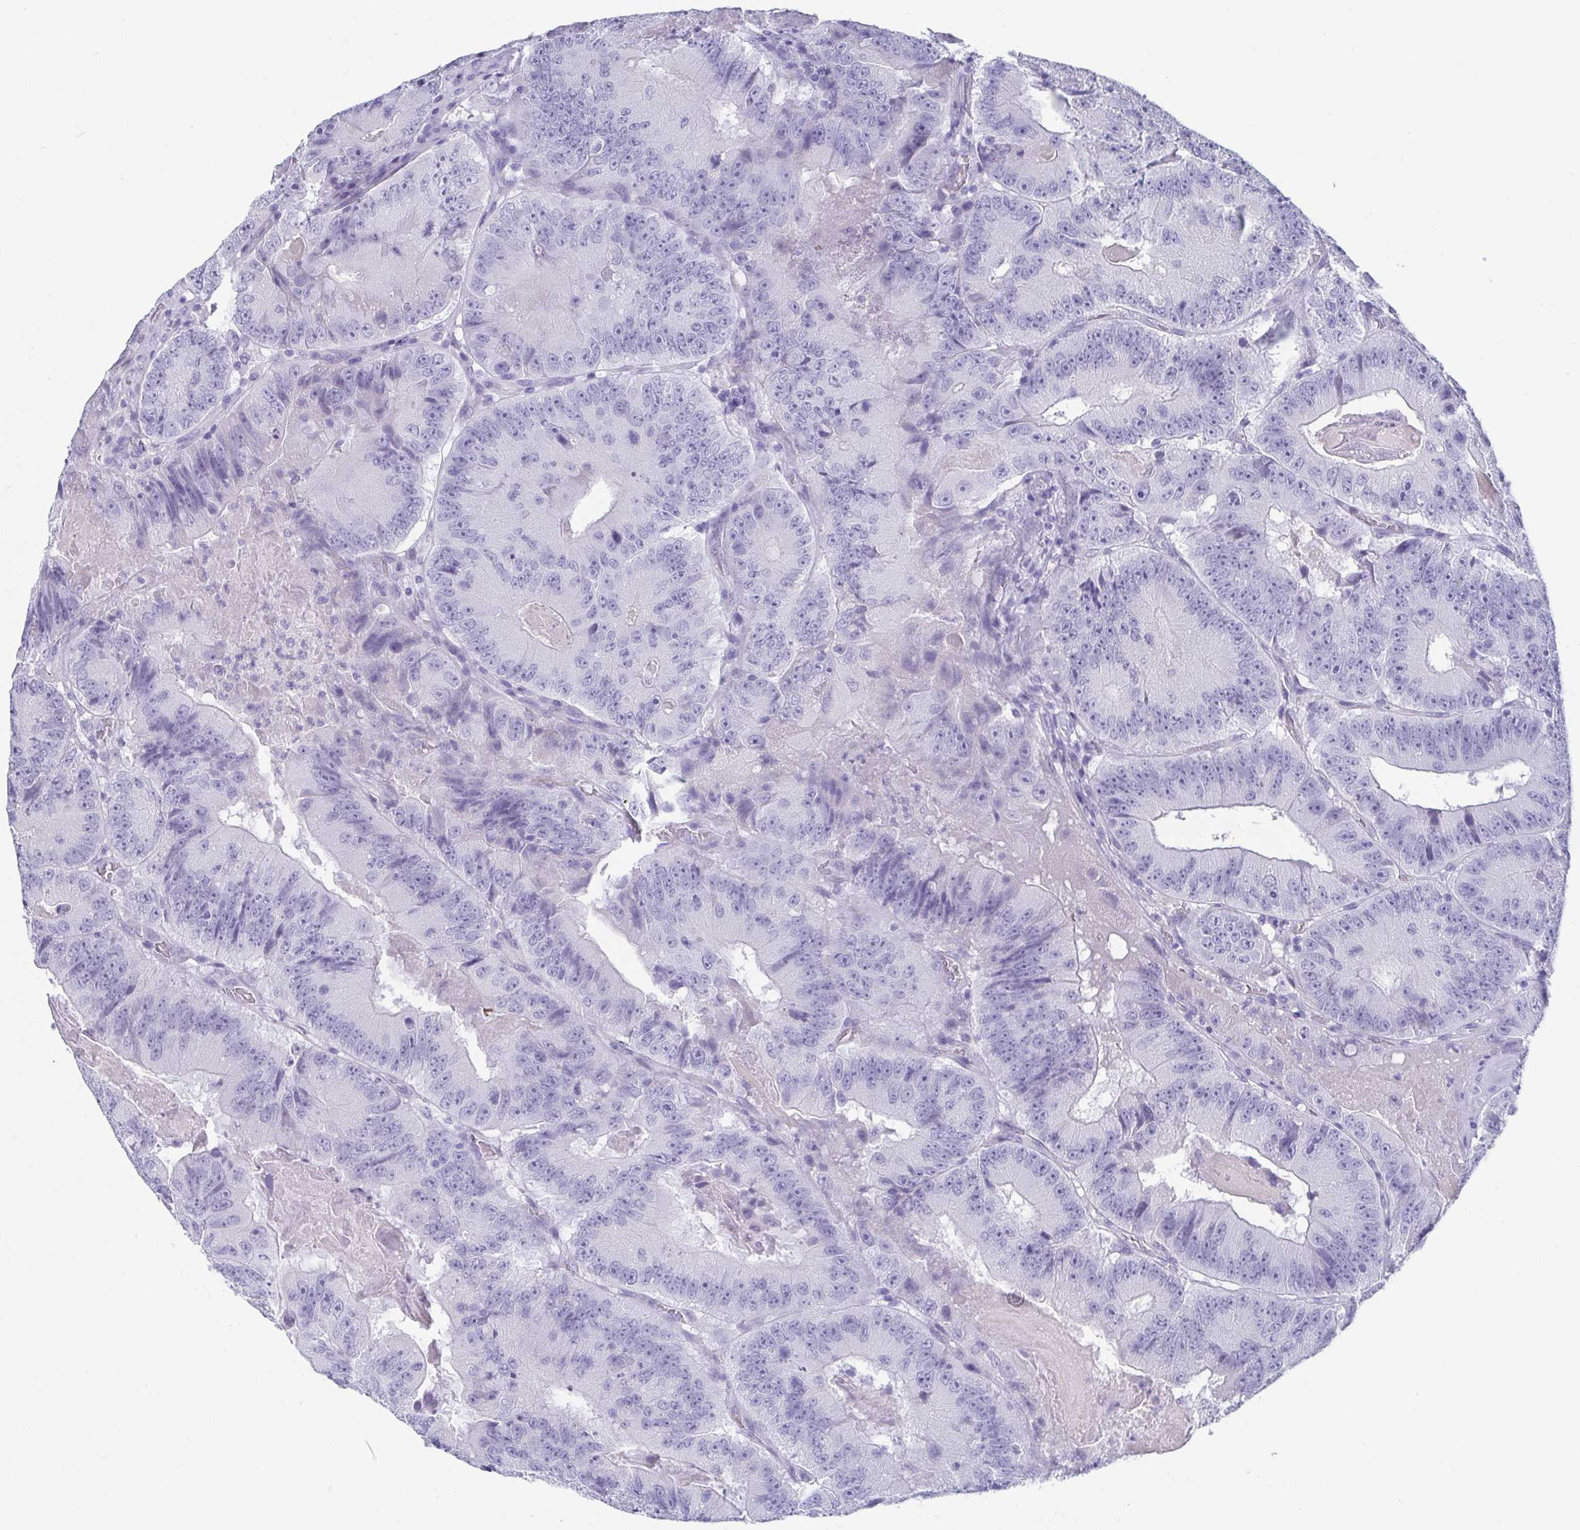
{"staining": {"intensity": "negative", "quantity": "none", "location": "none"}, "tissue": "colorectal cancer", "cell_type": "Tumor cells", "image_type": "cancer", "snomed": [{"axis": "morphology", "description": "Adenocarcinoma, NOS"}, {"axis": "topography", "description": "Colon"}], "caption": "Tumor cells show no significant positivity in adenocarcinoma (colorectal).", "gene": "SCGN", "patient": {"sex": "female", "age": 86}}